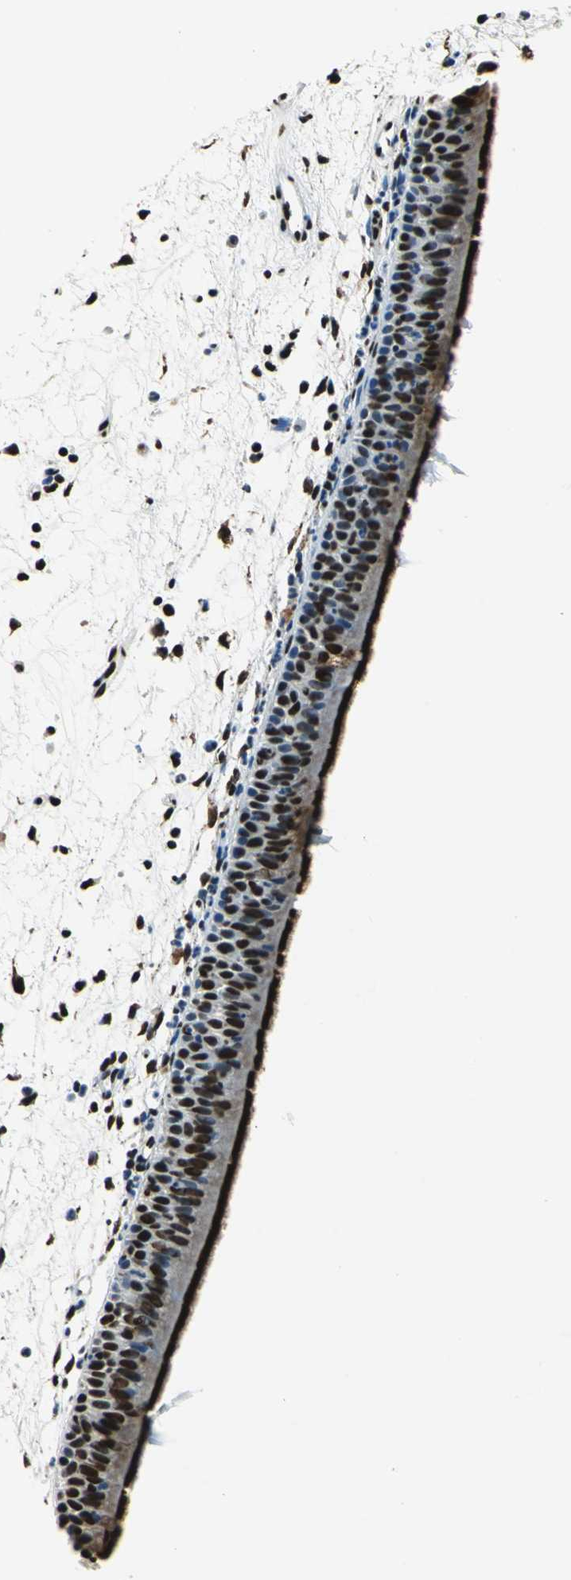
{"staining": {"intensity": "strong", "quantity": ">75%", "location": "nuclear"}, "tissue": "nasopharynx", "cell_type": "Respiratory epithelial cells", "image_type": "normal", "snomed": [{"axis": "morphology", "description": "Normal tissue, NOS"}, {"axis": "topography", "description": "Nasopharynx"}], "caption": "The immunohistochemical stain labels strong nuclear expression in respiratory epithelial cells of unremarkable nasopharynx.", "gene": "BCLAF1", "patient": {"sex": "female", "age": 54}}